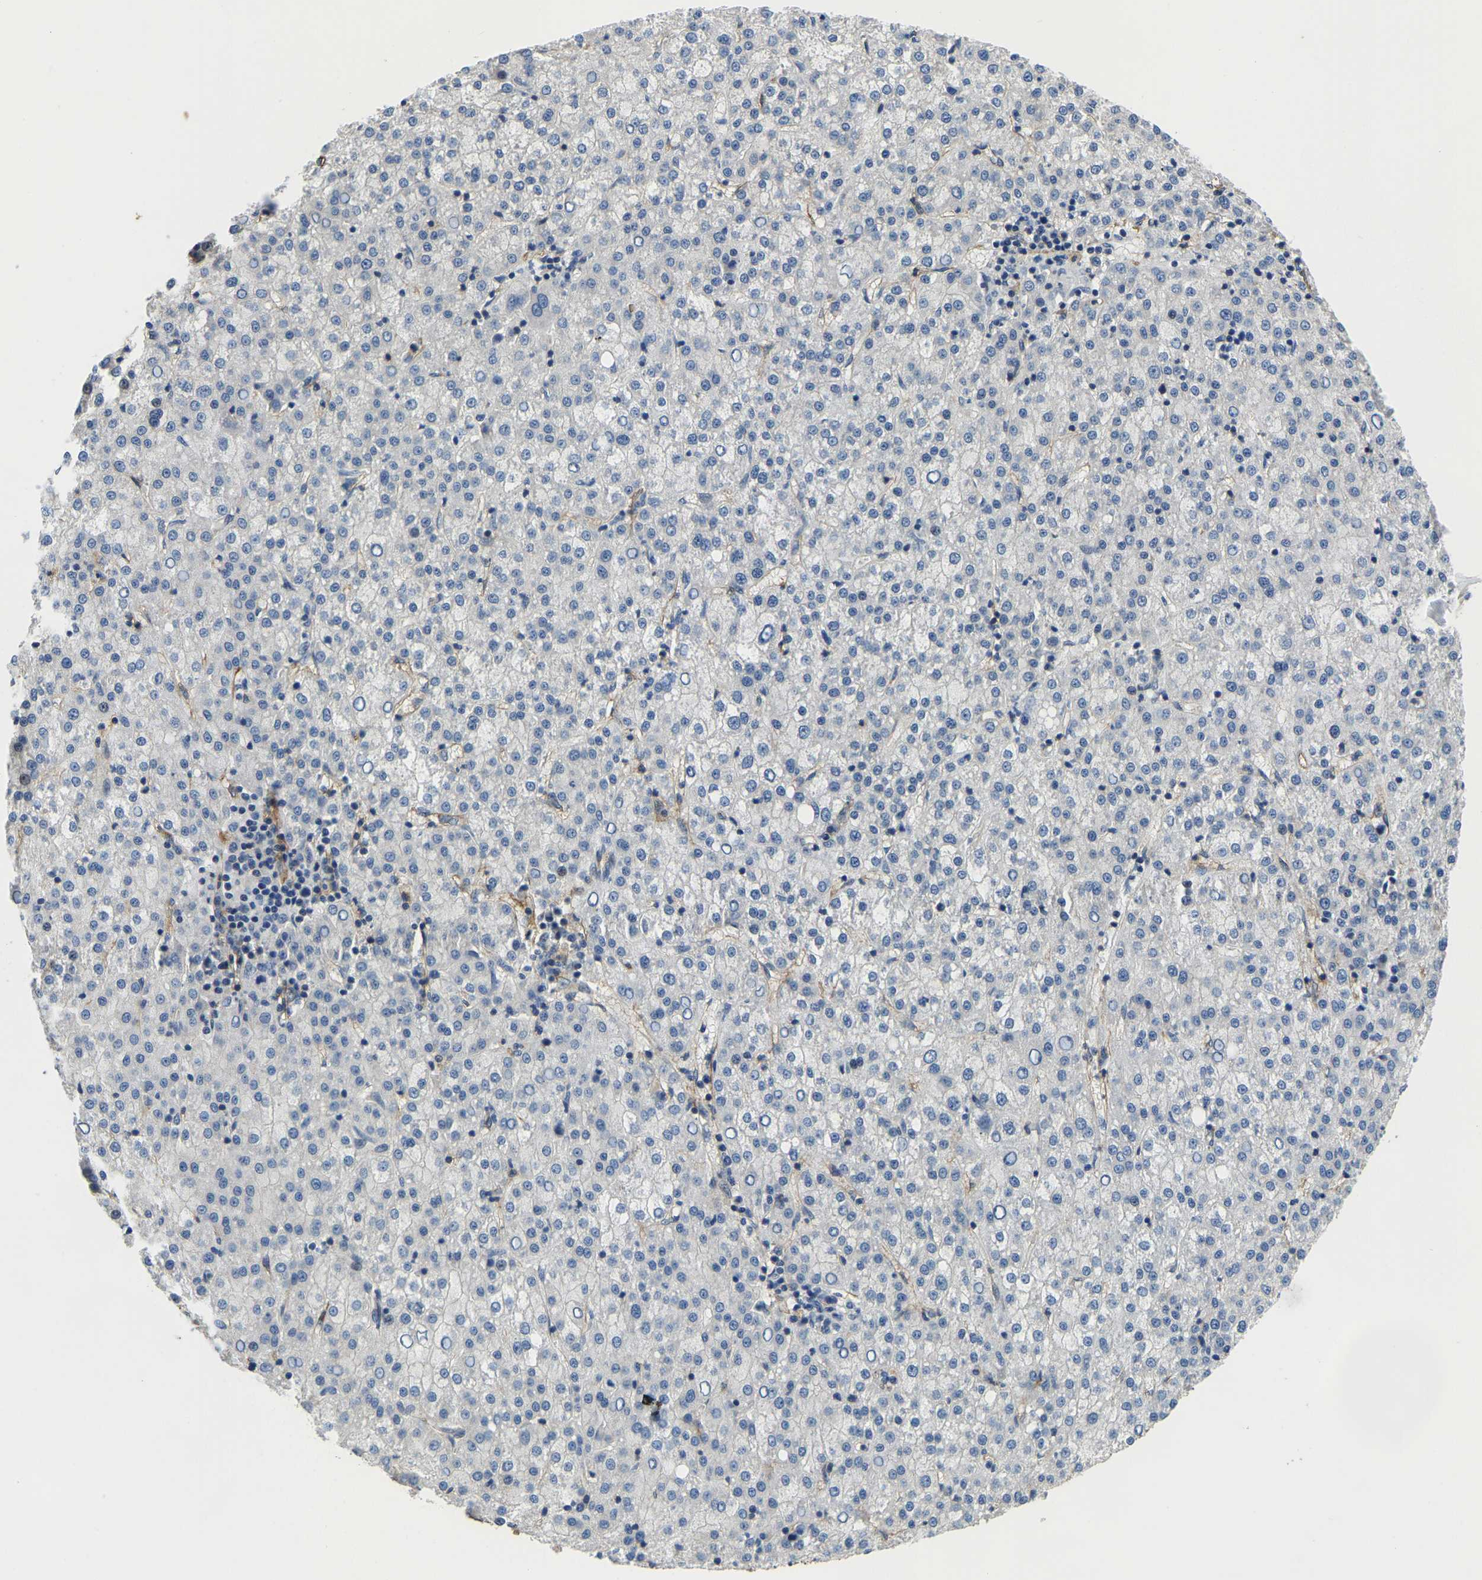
{"staining": {"intensity": "negative", "quantity": "none", "location": "none"}, "tissue": "liver cancer", "cell_type": "Tumor cells", "image_type": "cancer", "snomed": [{"axis": "morphology", "description": "Carcinoma, Hepatocellular, NOS"}, {"axis": "topography", "description": "Liver"}], "caption": "Immunohistochemistry photomicrograph of neoplastic tissue: human liver cancer (hepatocellular carcinoma) stained with DAB (3,3'-diaminobenzidine) reveals no significant protein expression in tumor cells.", "gene": "ITGA2", "patient": {"sex": "female", "age": 58}}